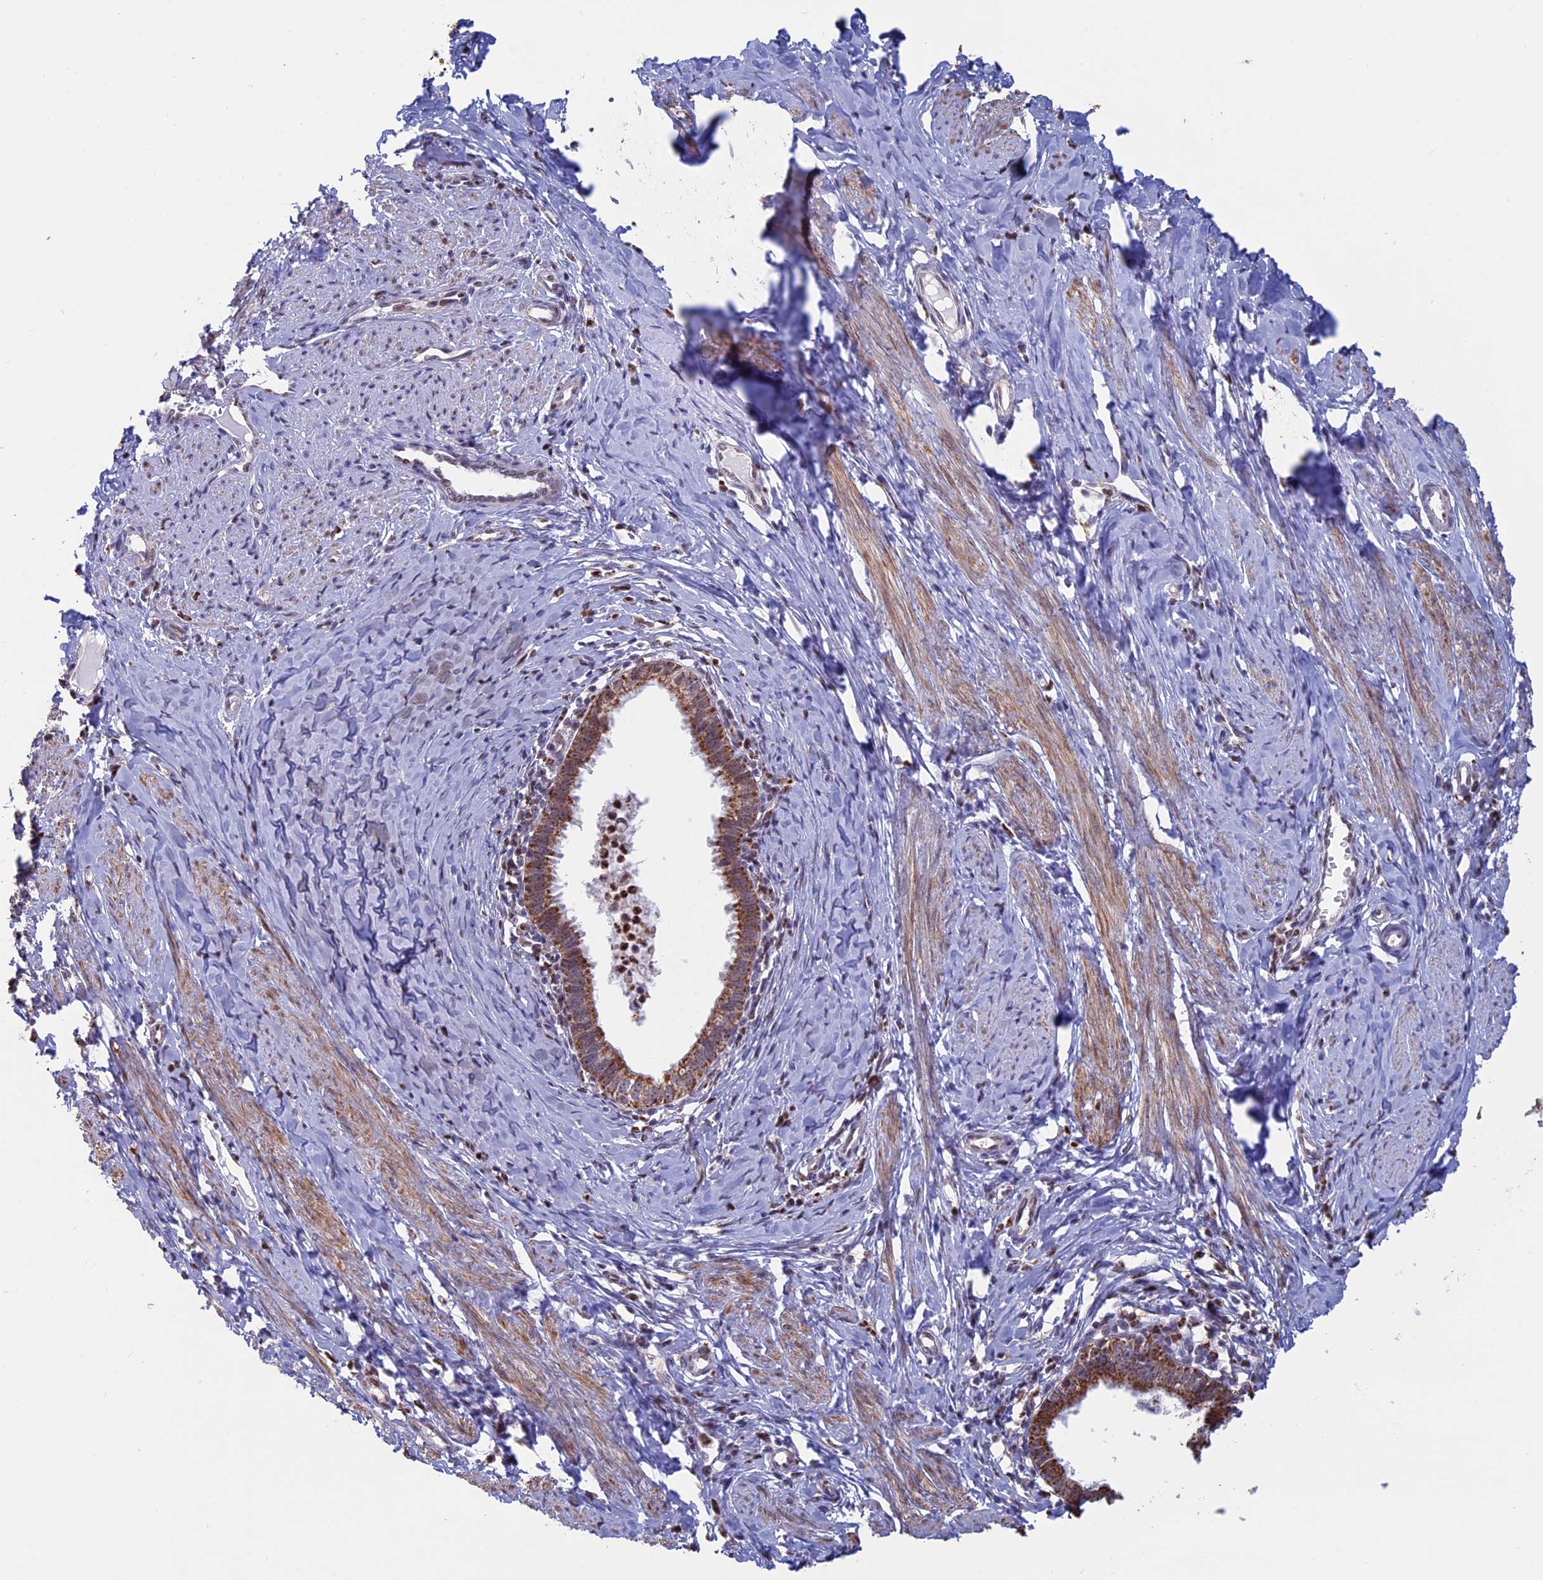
{"staining": {"intensity": "moderate", "quantity": ">75%", "location": "cytoplasmic/membranous"}, "tissue": "cervical cancer", "cell_type": "Tumor cells", "image_type": "cancer", "snomed": [{"axis": "morphology", "description": "Adenocarcinoma, NOS"}, {"axis": "topography", "description": "Cervix"}], "caption": "Cervical cancer stained for a protein demonstrates moderate cytoplasmic/membranous positivity in tumor cells.", "gene": "ACSS1", "patient": {"sex": "female", "age": 36}}